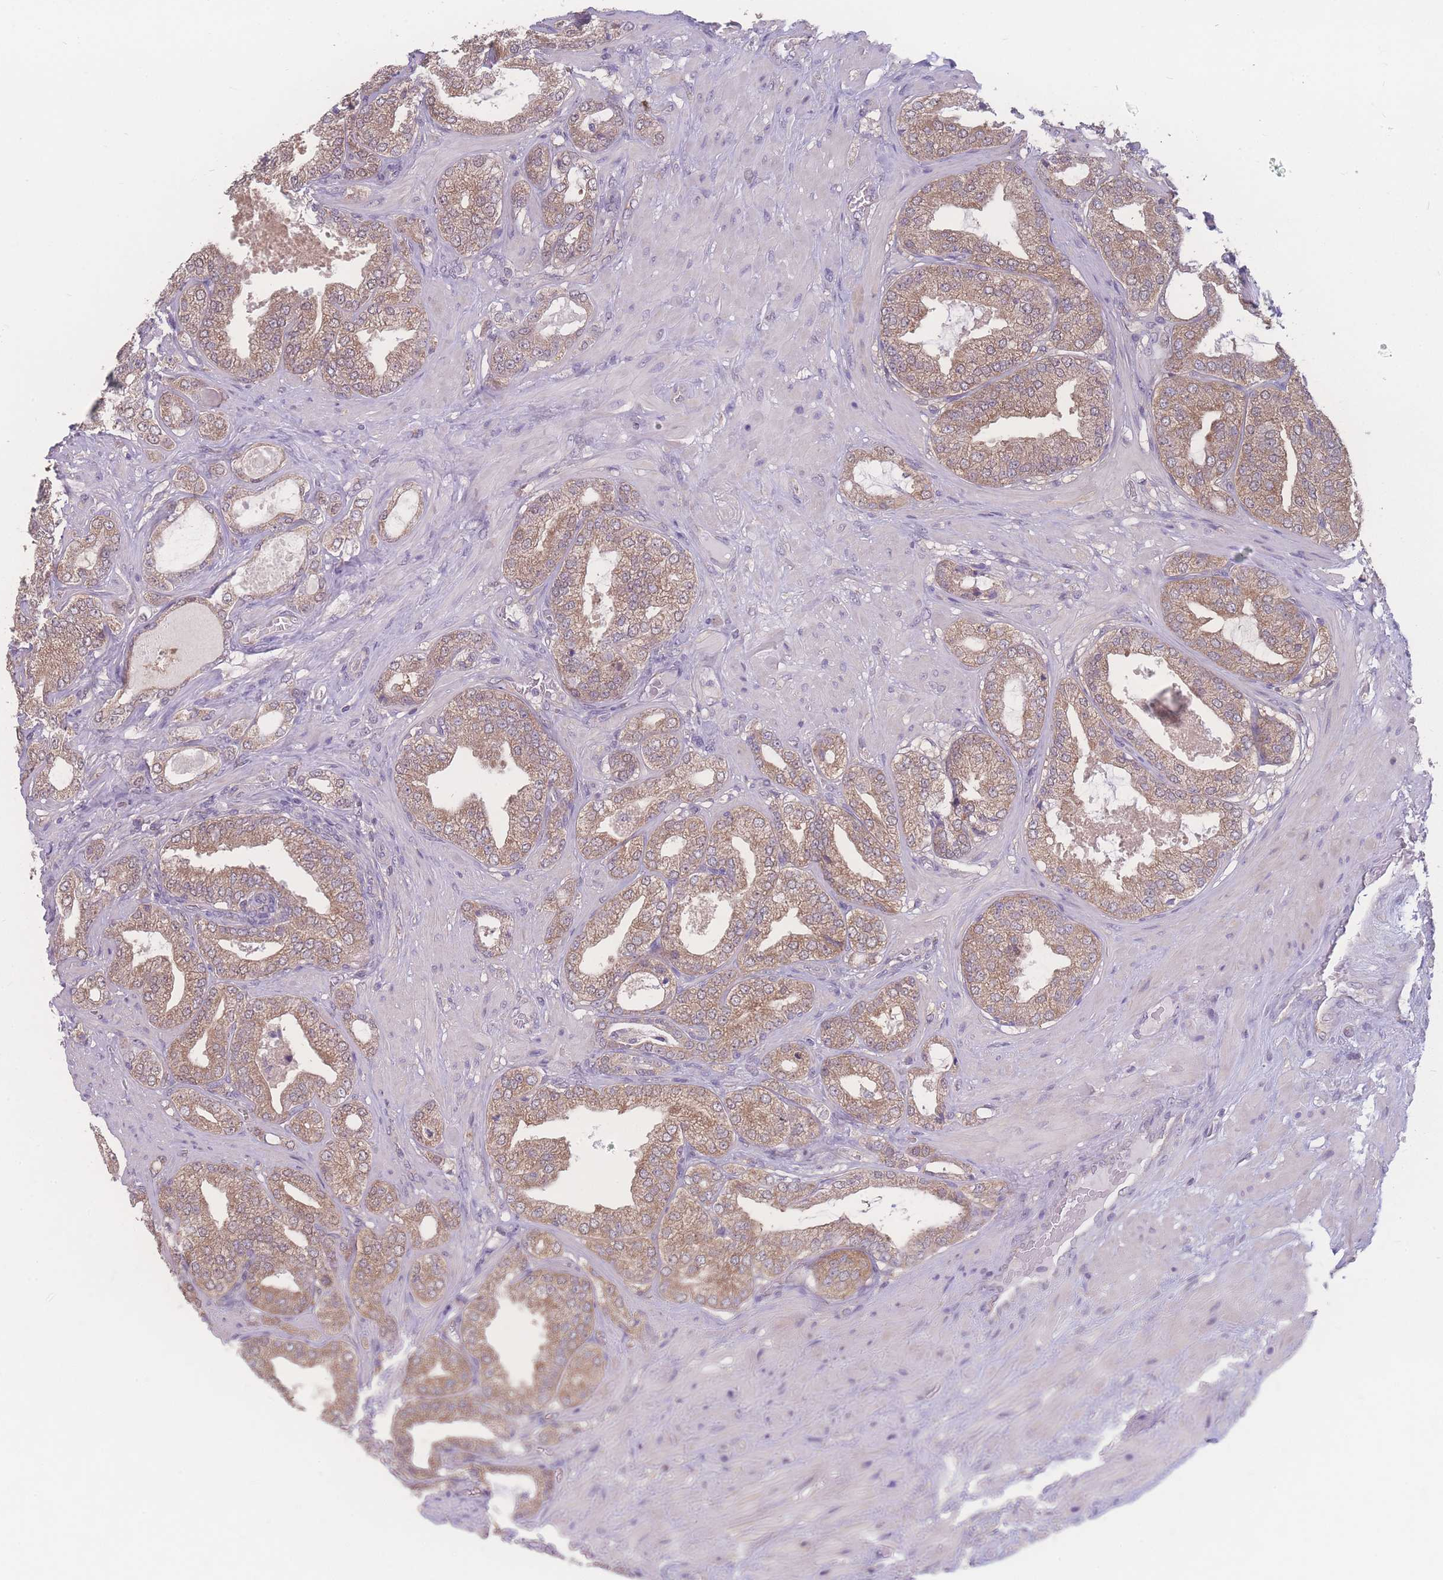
{"staining": {"intensity": "moderate", "quantity": ">75%", "location": "cytoplasmic/membranous"}, "tissue": "prostate cancer", "cell_type": "Tumor cells", "image_type": "cancer", "snomed": [{"axis": "morphology", "description": "Adenocarcinoma, Low grade"}, {"axis": "topography", "description": "Prostate"}], "caption": "Adenocarcinoma (low-grade) (prostate) was stained to show a protein in brown. There is medium levels of moderate cytoplasmic/membranous expression in approximately >75% of tumor cells.", "gene": "GIPR", "patient": {"sex": "male", "age": 63}}